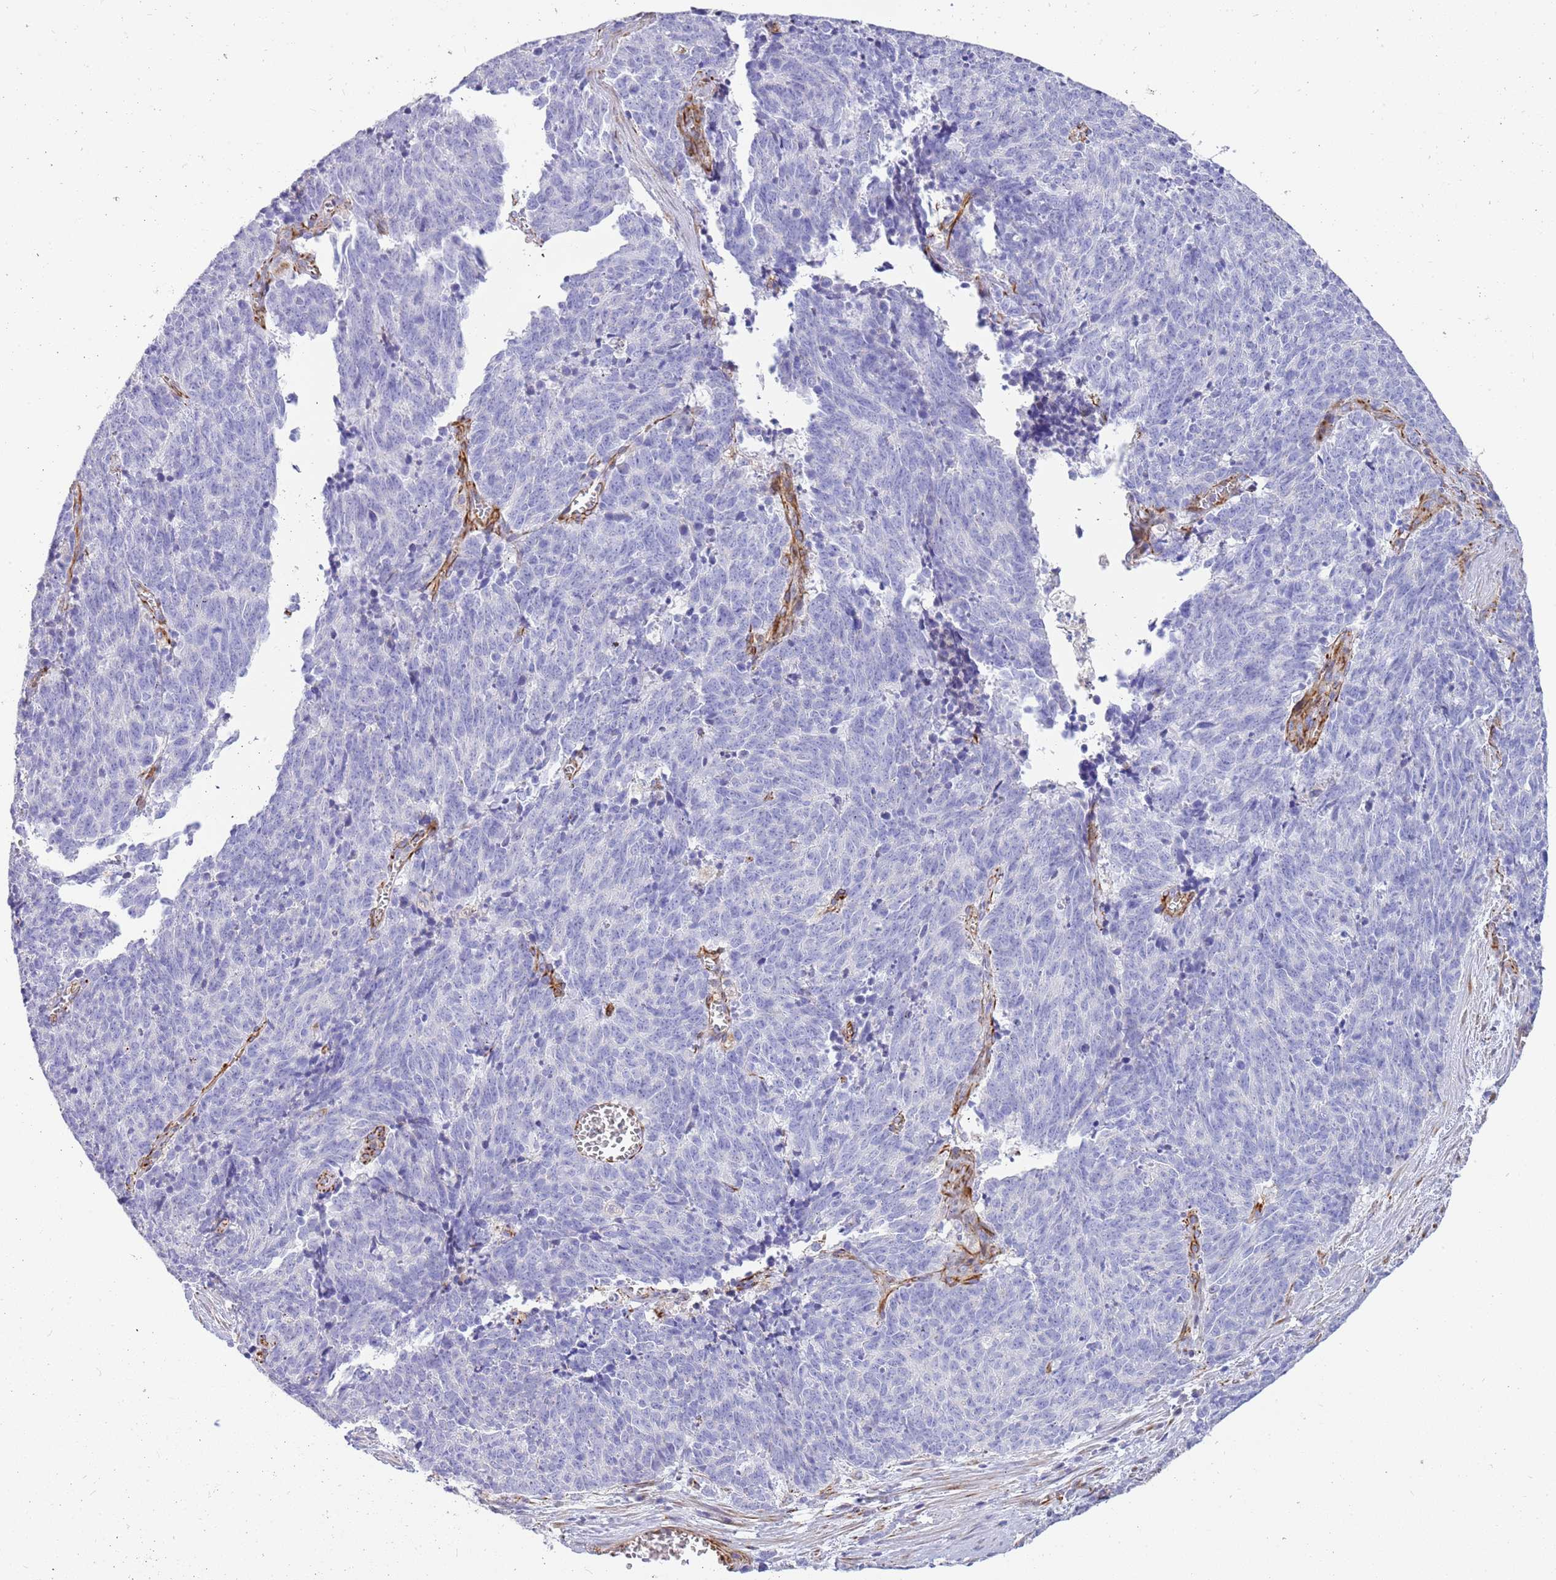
{"staining": {"intensity": "negative", "quantity": "none", "location": "none"}, "tissue": "cervical cancer", "cell_type": "Tumor cells", "image_type": "cancer", "snomed": [{"axis": "morphology", "description": "Squamous cell carcinoma, NOS"}, {"axis": "topography", "description": "Cervix"}], "caption": "The histopathology image displays no significant expression in tumor cells of cervical squamous cell carcinoma.", "gene": "ZDHHC1", "patient": {"sex": "female", "age": 29}}